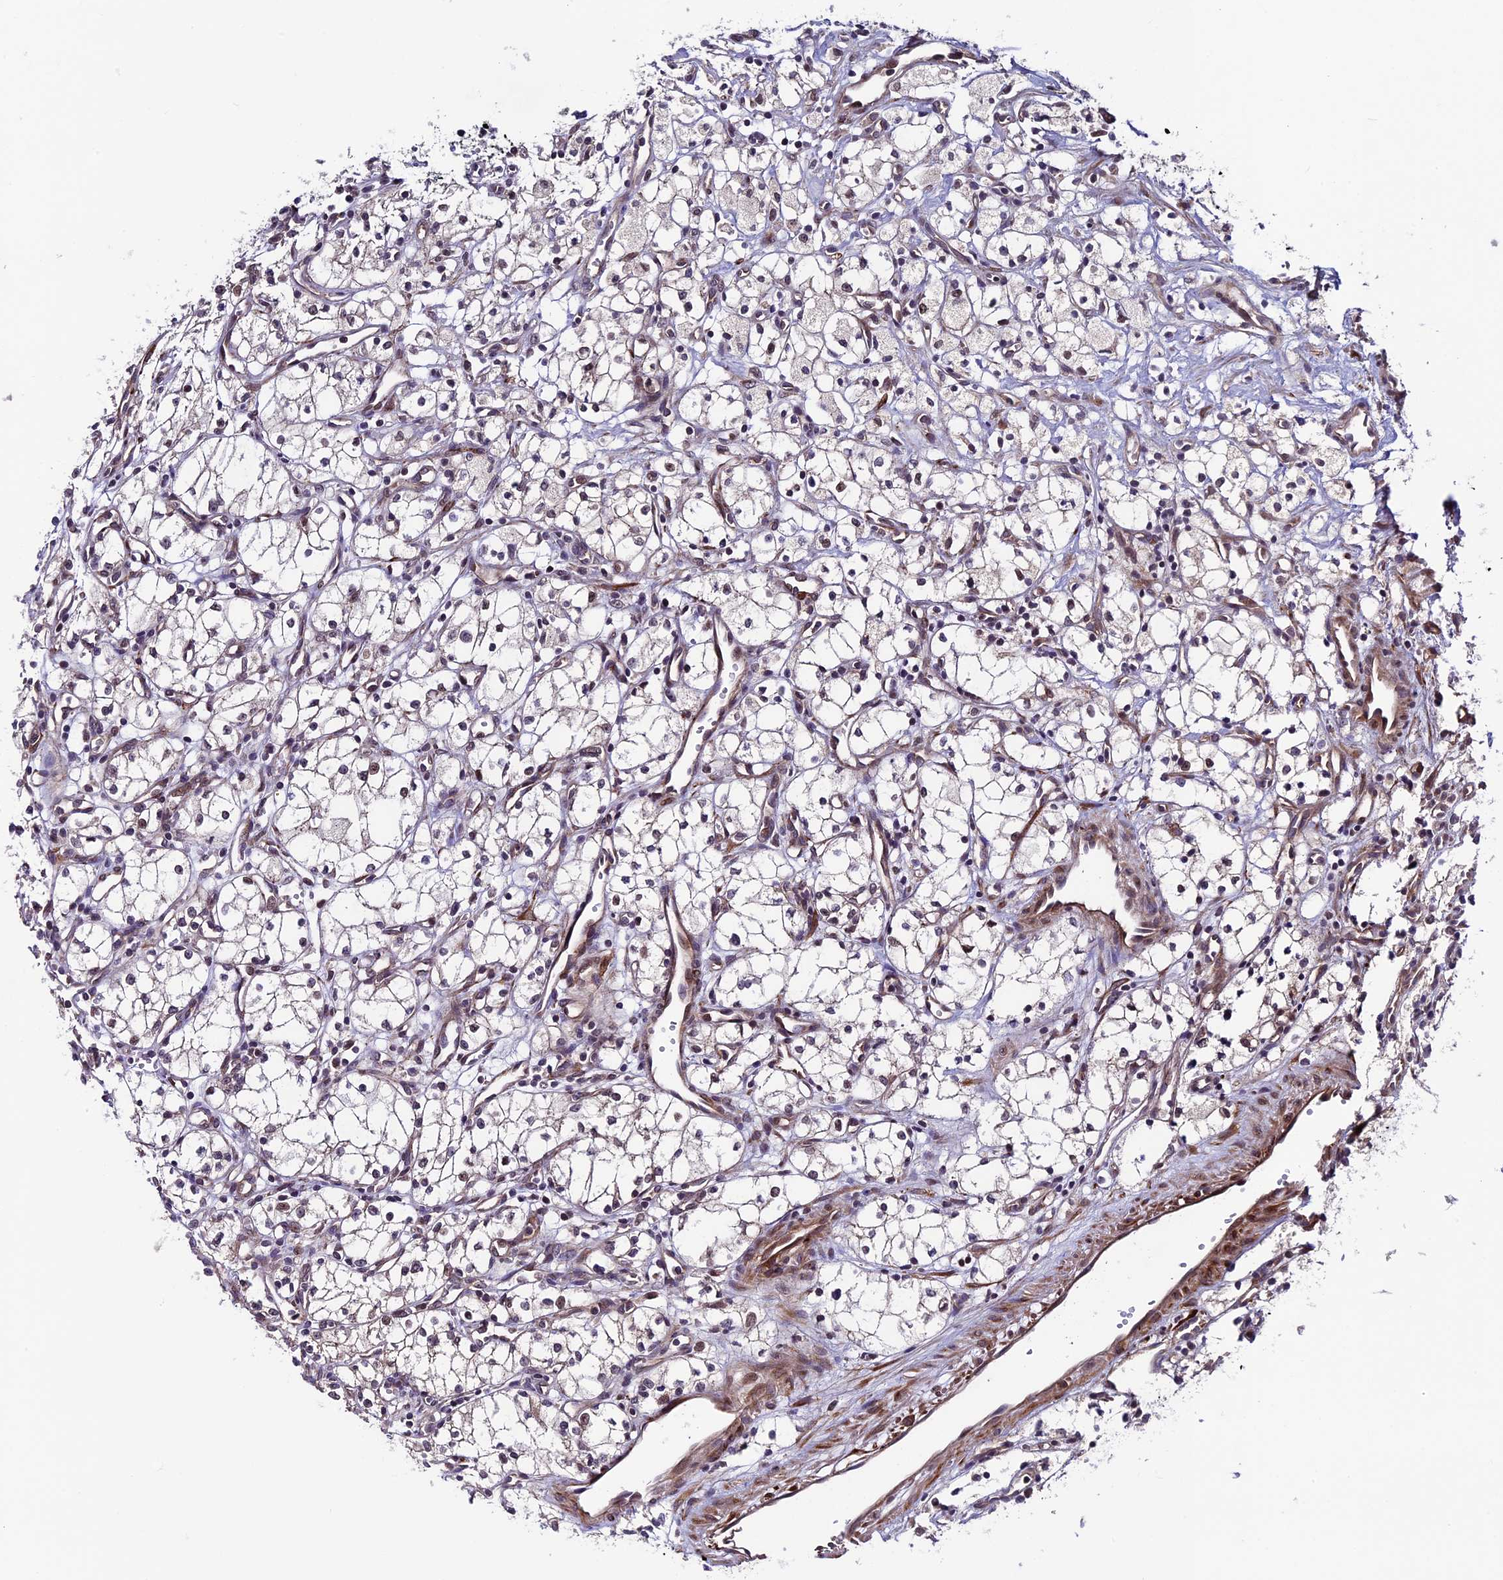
{"staining": {"intensity": "weak", "quantity": "25%-75%", "location": "cytoplasmic/membranous,nuclear"}, "tissue": "renal cancer", "cell_type": "Tumor cells", "image_type": "cancer", "snomed": [{"axis": "morphology", "description": "Adenocarcinoma, NOS"}, {"axis": "topography", "description": "Kidney"}], "caption": "Renal adenocarcinoma was stained to show a protein in brown. There is low levels of weak cytoplasmic/membranous and nuclear staining in about 25%-75% of tumor cells.", "gene": "SIPA1L3", "patient": {"sex": "male", "age": 59}}